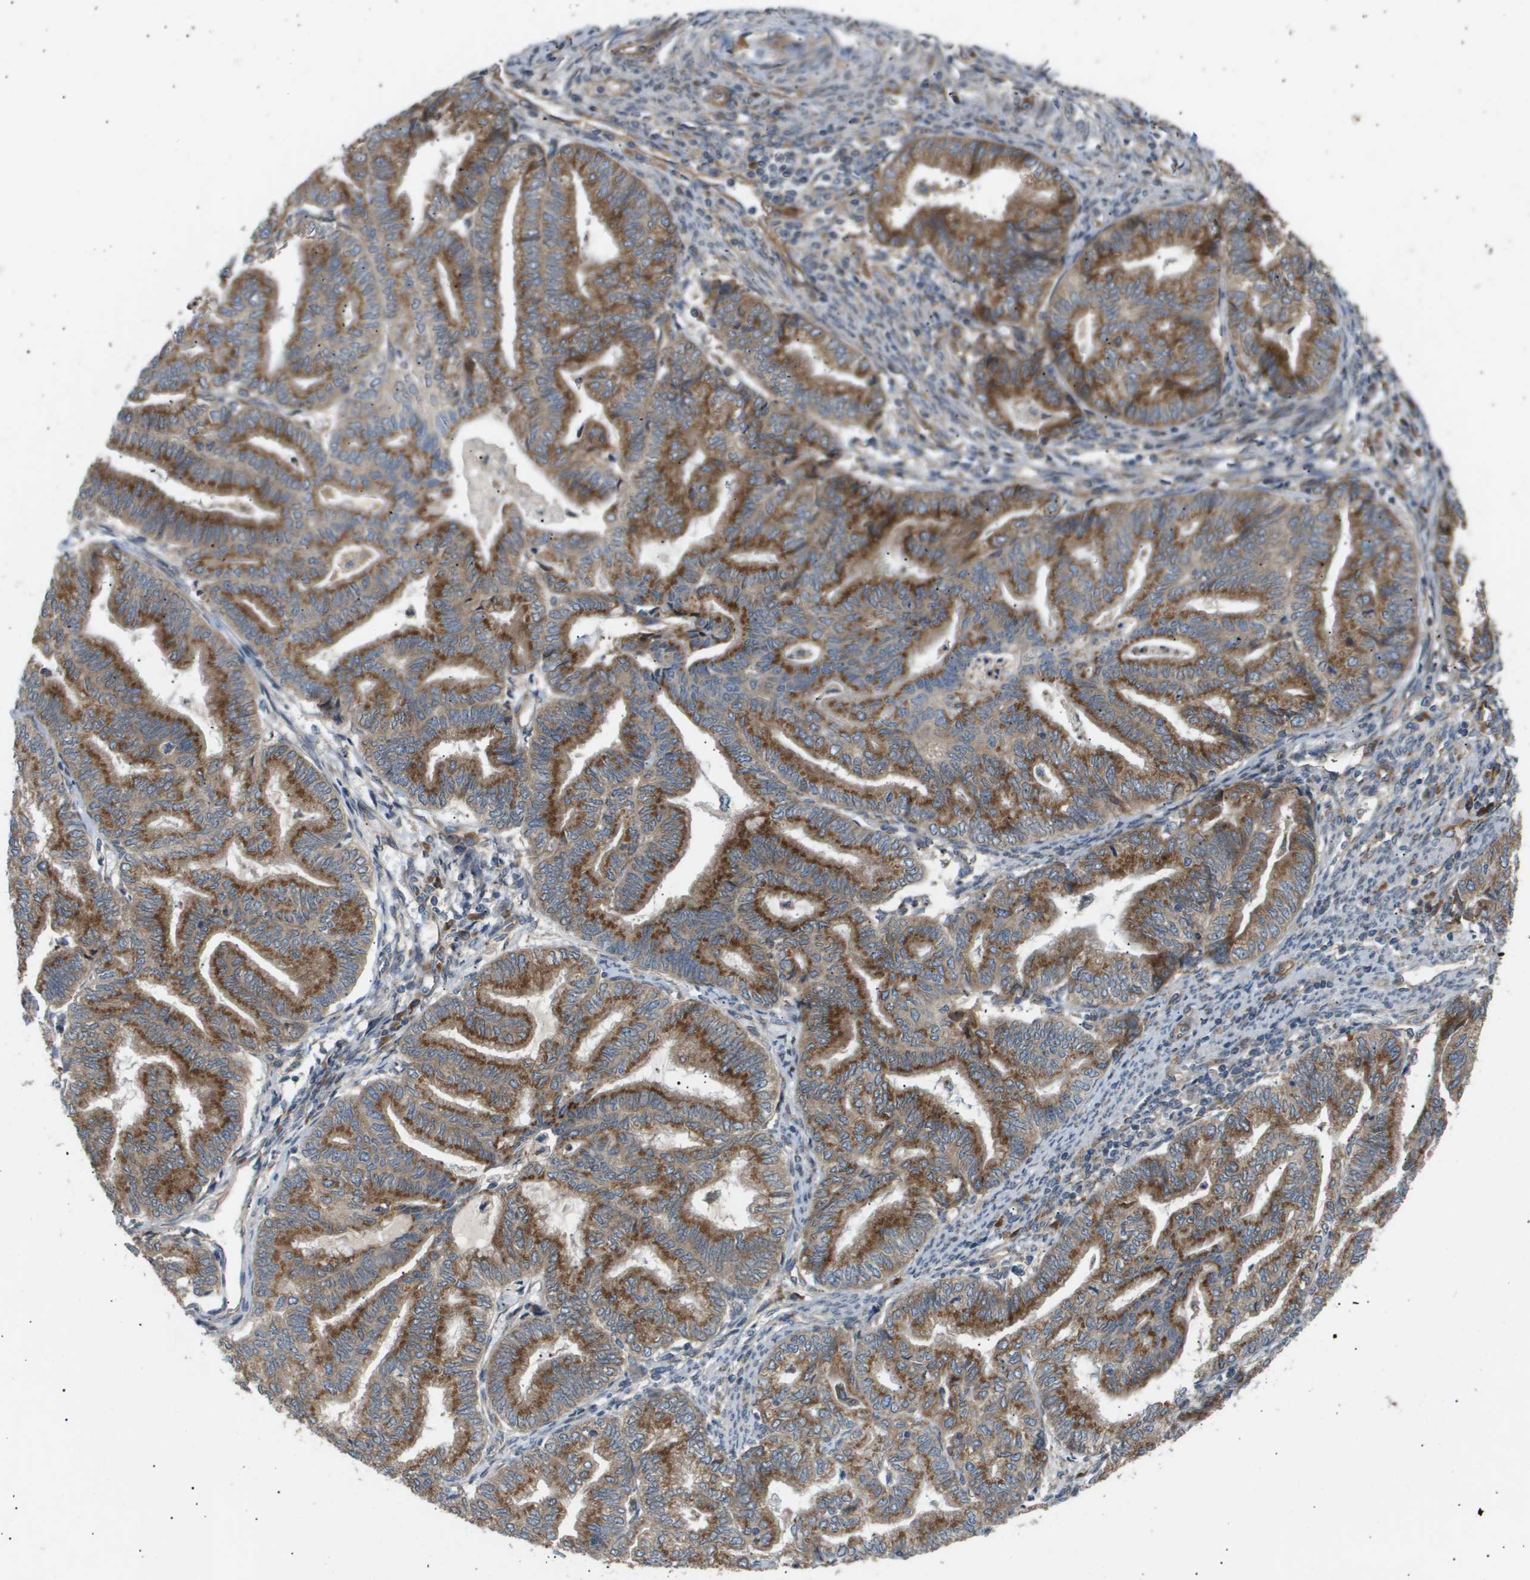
{"staining": {"intensity": "moderate", "quantity": ">75%", "location": "cytoplasmic/membranous"}, "tissue": "endometrial cancer", "cell_type": "Tumor cells", "image_type": "cancer", "snomed": [{"axis": "morphology", "description": "Adenocarcinoma, NOS"}, {"axis": "topography", "description": "Endometrium"}], "caption": "Protein staining of endometrial adenocarcinoma tissue reveals moderate cytoplasmic/membranous expression in approximately >75% of tumor cells.", "gene": "LYSMD3", "patient": {"sex": "female", "age": 79}}